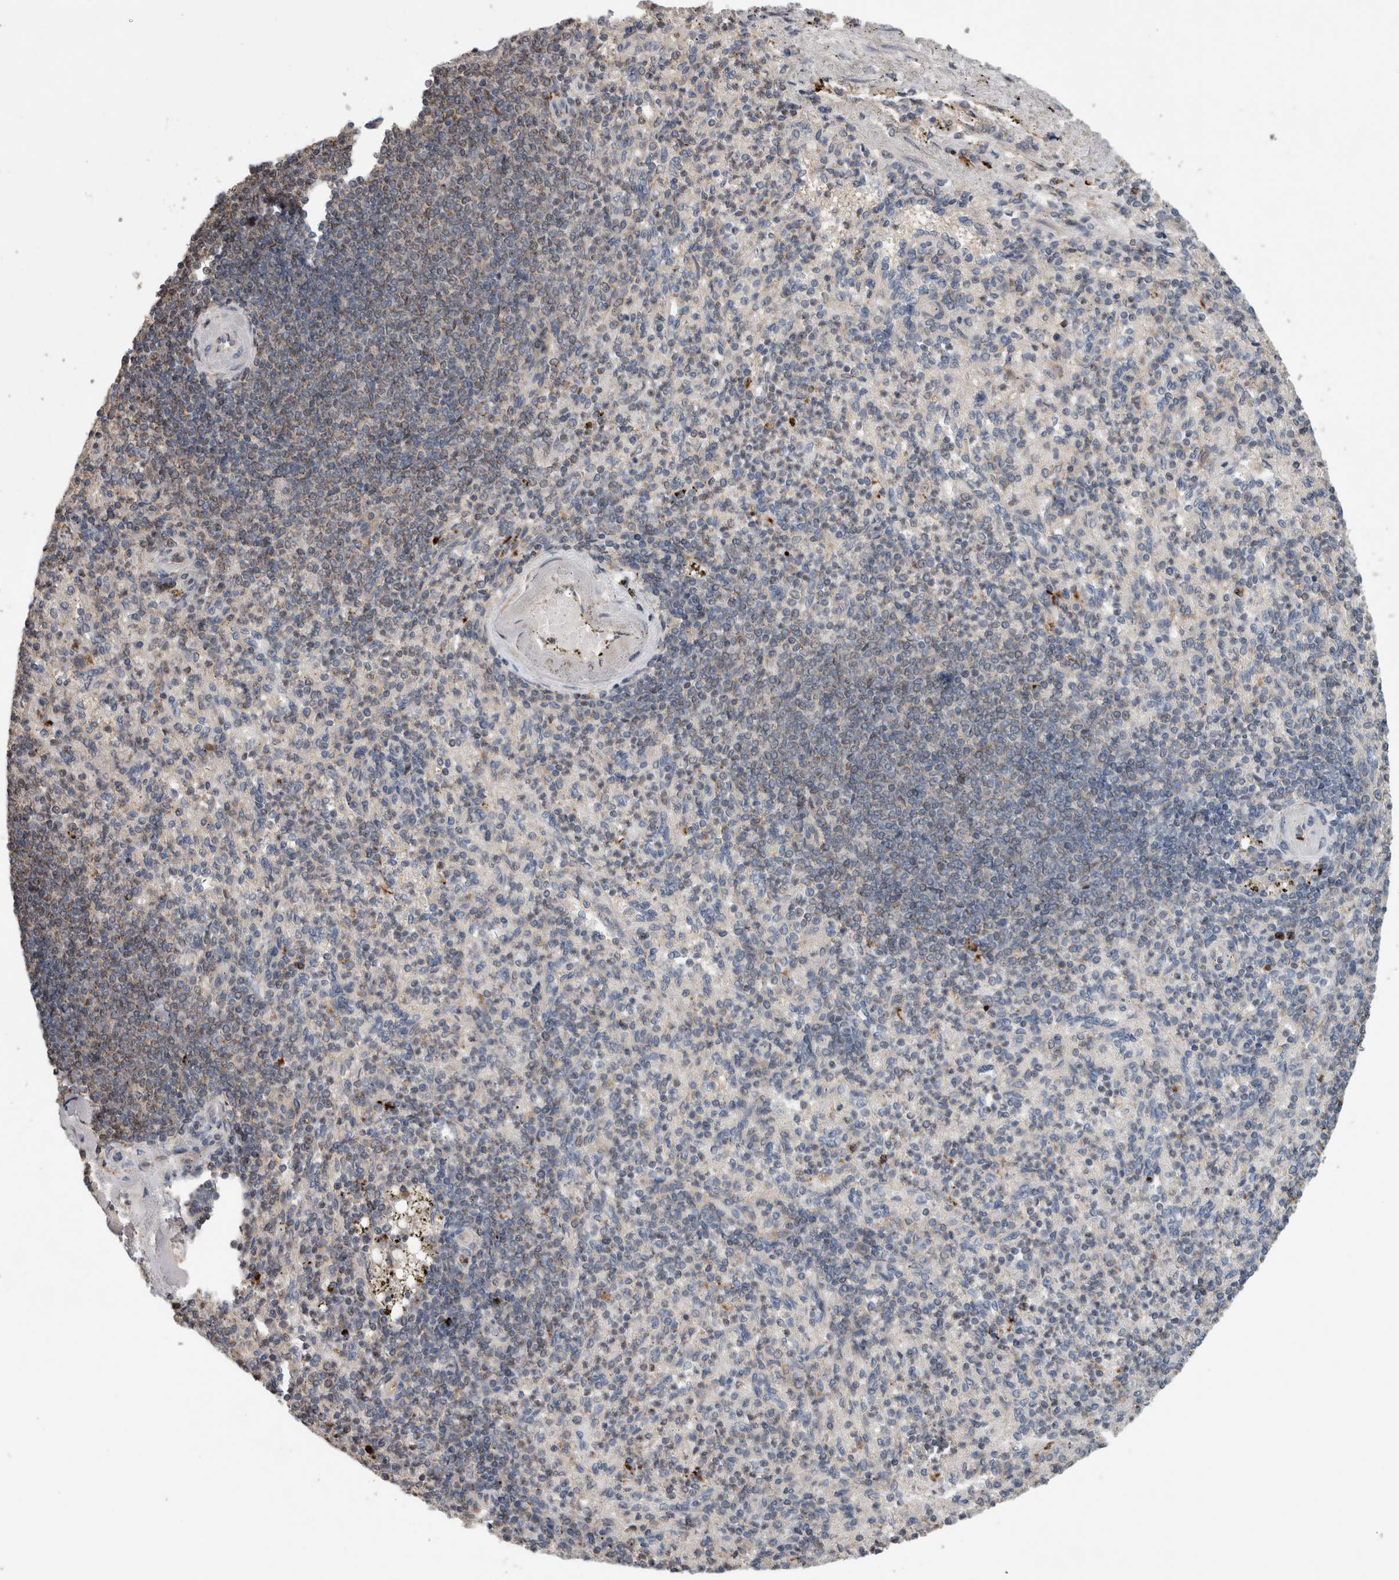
{"staining": {"intensity": "weak", "quantity": "<25%", "location": "cytoplasmic/membranous"}, "tissue": "spleen", "cell_type": "Cells in red pulp", "image_type": "normal", "snomed": [{"axis": "morphology", "description": "Normal tissue, NOS"}, {"axis": "topography", "description": "Spleen"}], "caption": "Cells in red pulp show no significant protein expression in benign spleen. Brightfield microscopy of IHC stained with DAB (brown) and hematoxylin (blue), captured at high magnification.", "gene": "TARBP1", "patient": {"sex": "female", "age": 74}}